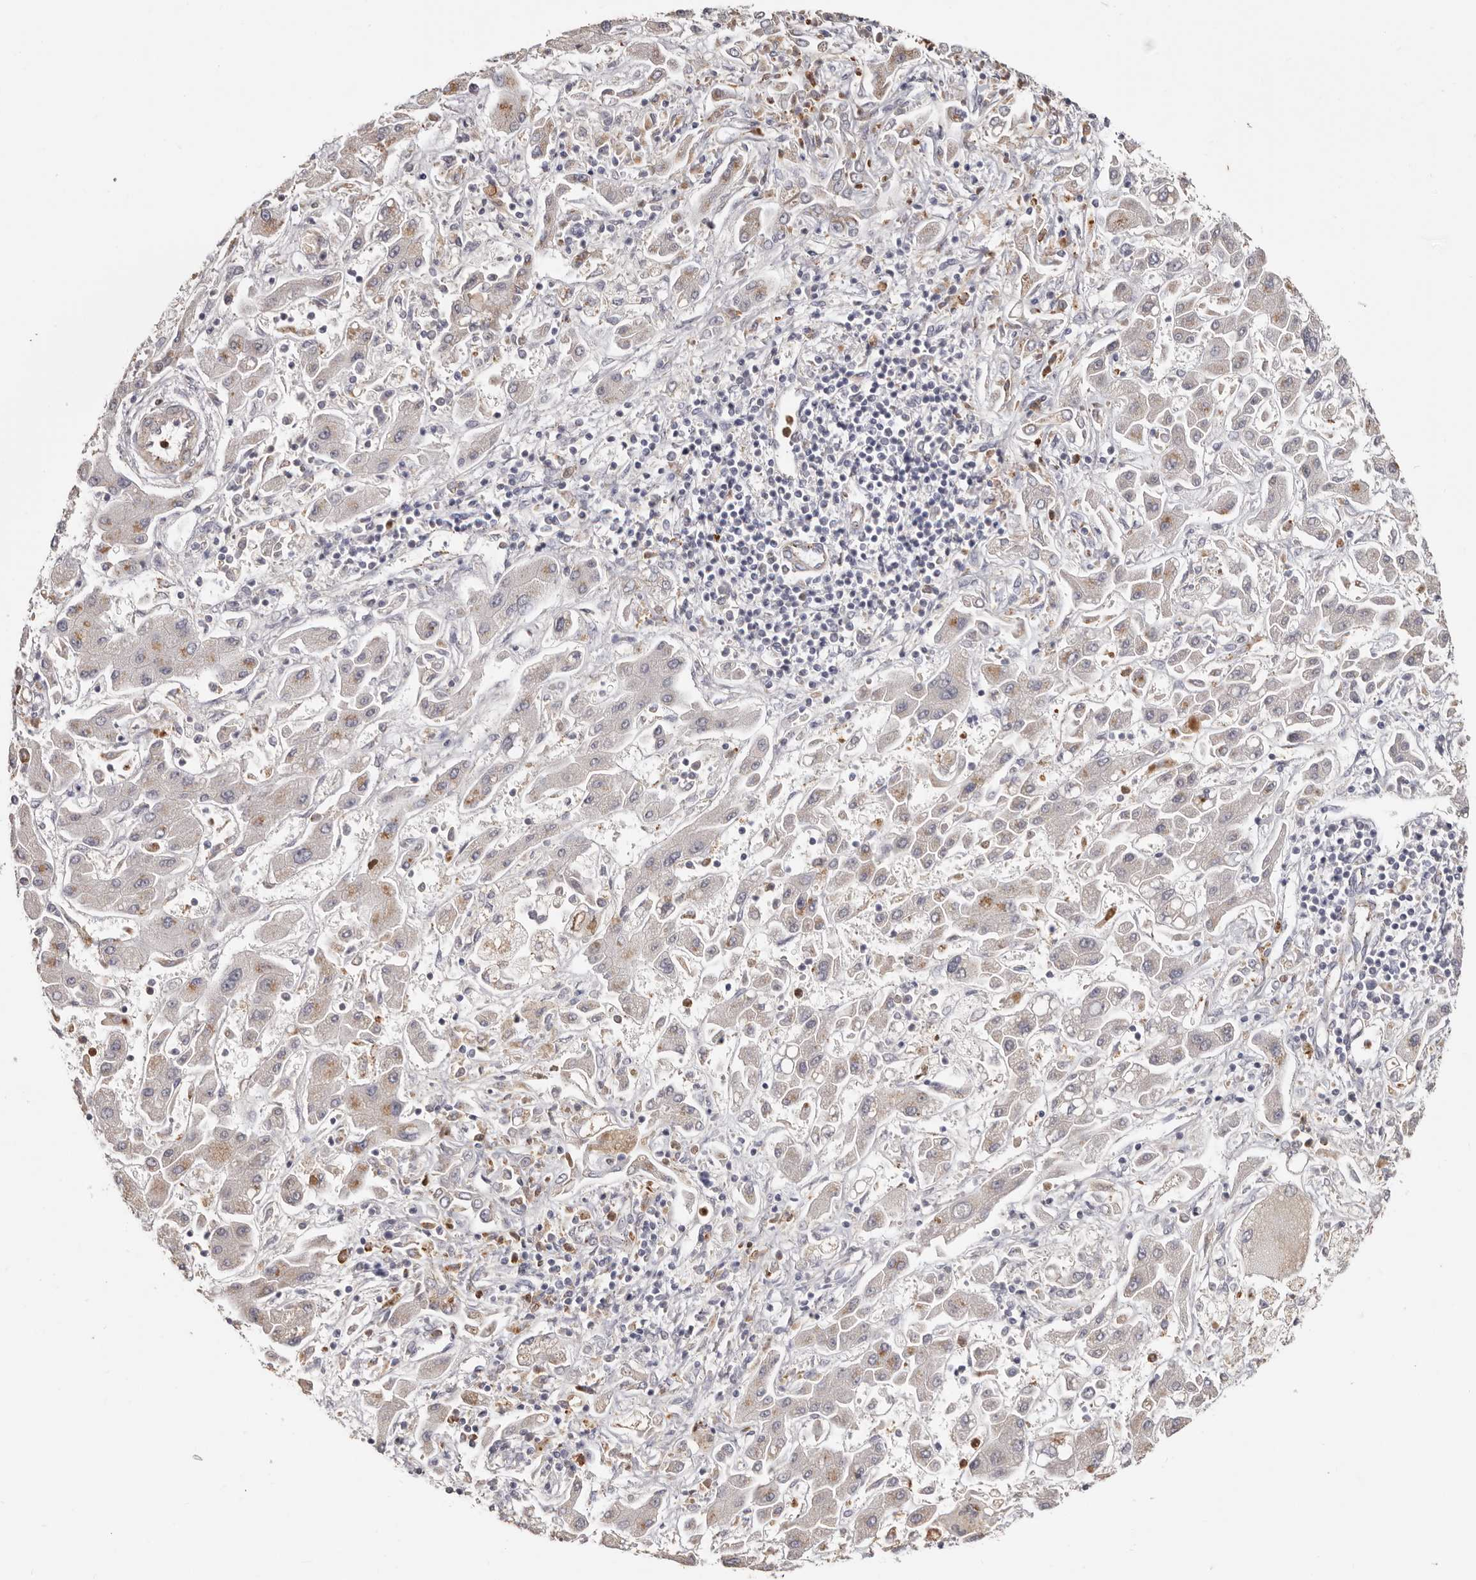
{"staining": {"intensity": "weak", "quantity": "<25%", "location": "cytoplasmic/membranous"}, "tissue": "liver cancer", "cell_type": "Tumor cells", "image_type": "cancer", "snomed": [{"axis": "morphology", "description": "Cholangiocarcinoma"}, {"axis": "topography", "description": "Liver"}], "caption": "This is a image of IHC staining of liver cancer, which shows no positivity in tumor cells.", "gene": "SMAD7", "patient": {"sex": "male", "age": 50}}